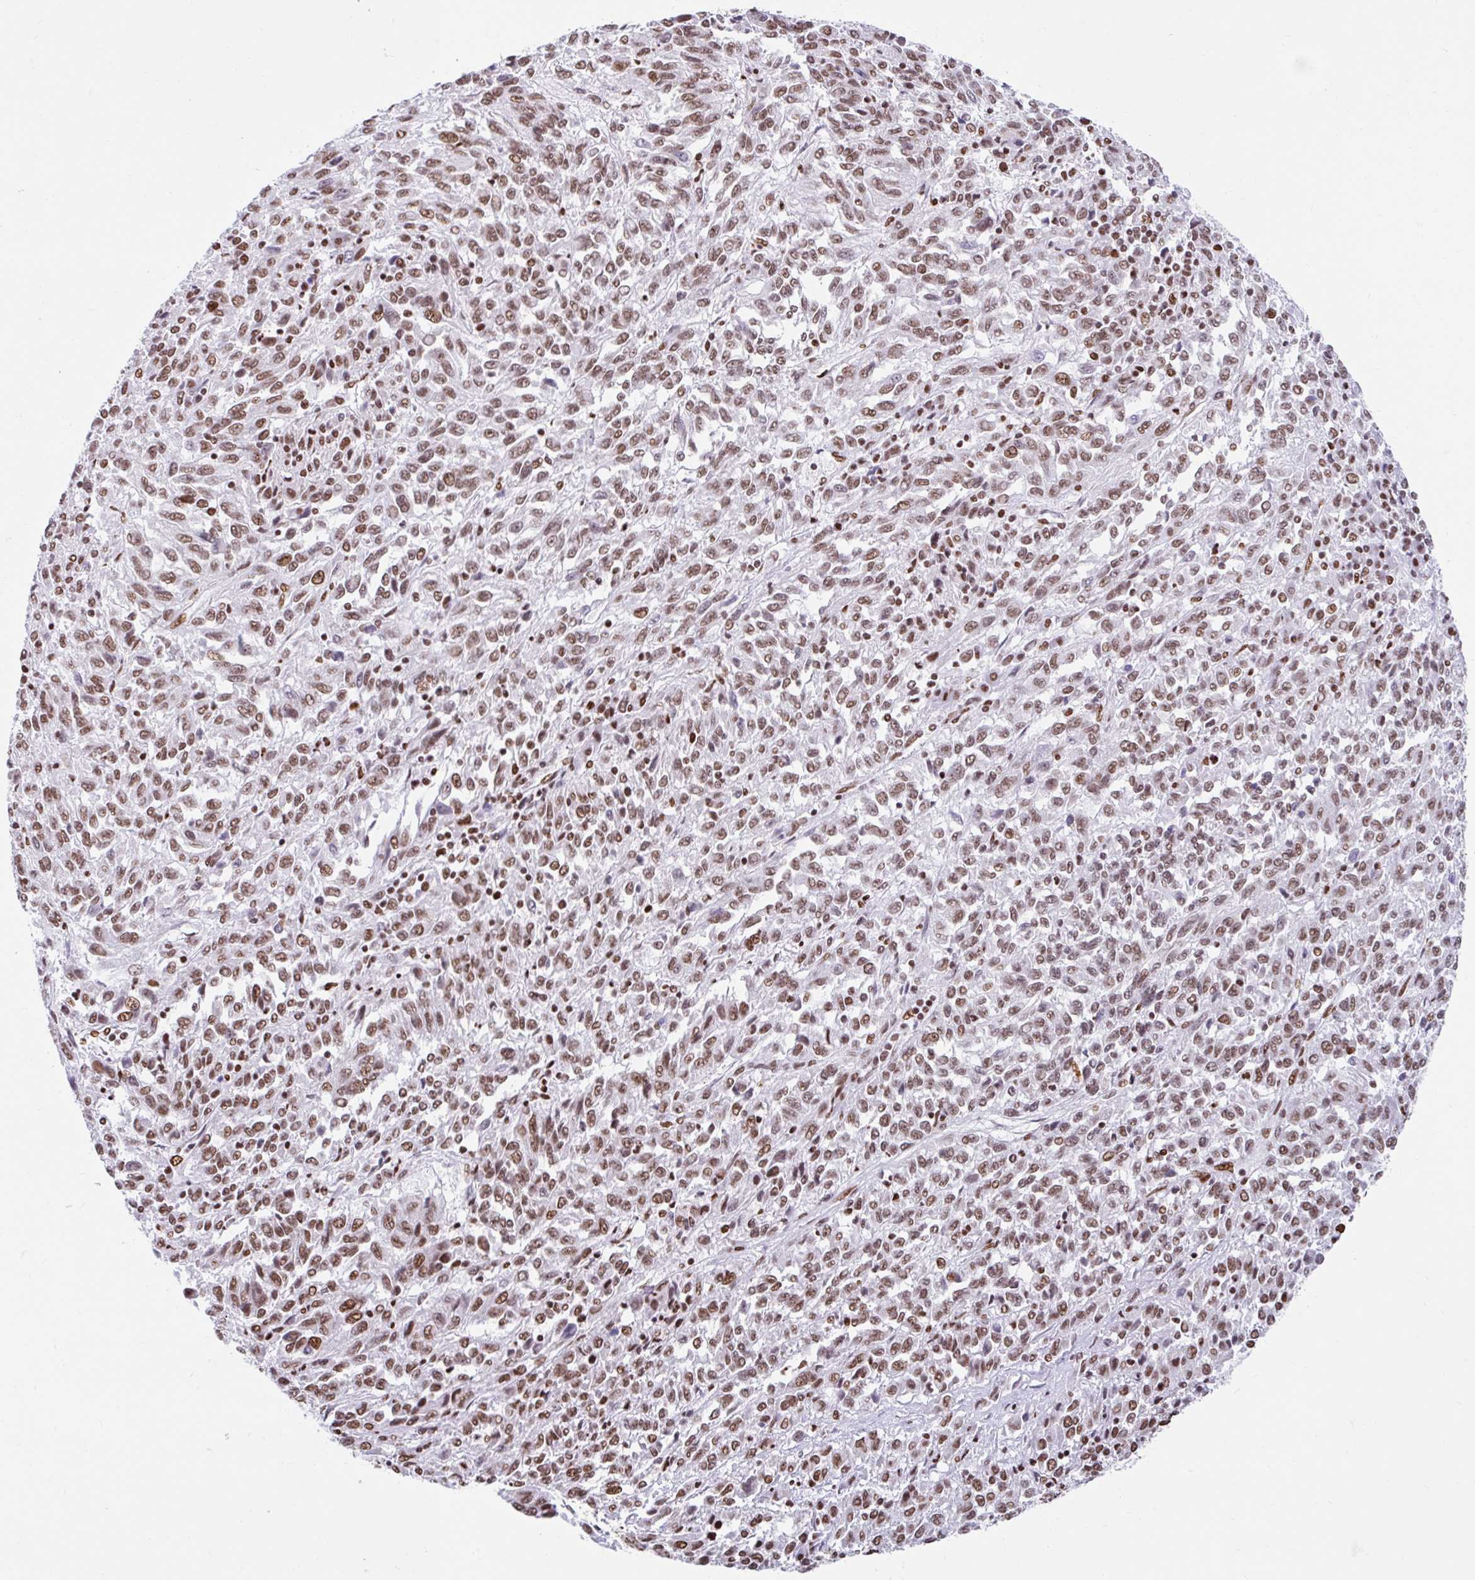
{"staining": {"intensity": "moderate", "quantity": ">75%", "location": "nuclear"}, "tissue": "melanoma", "cell_type": "Tumor cells", "image_type": "cancer", "snomed": [{"axis": "morphology", "description": "Malignant melanoma, Metastatic site"}, {"axis": "topography", "description": "Lung"}], "caption": "Human malignant melanoma (metastatic site) stained for a protein (brown) shows moderate nuclear positive staining in about >75% of tumor cells.", "gene": "KHDRBS1", "patient": {"sex": "male", "age": 64}}